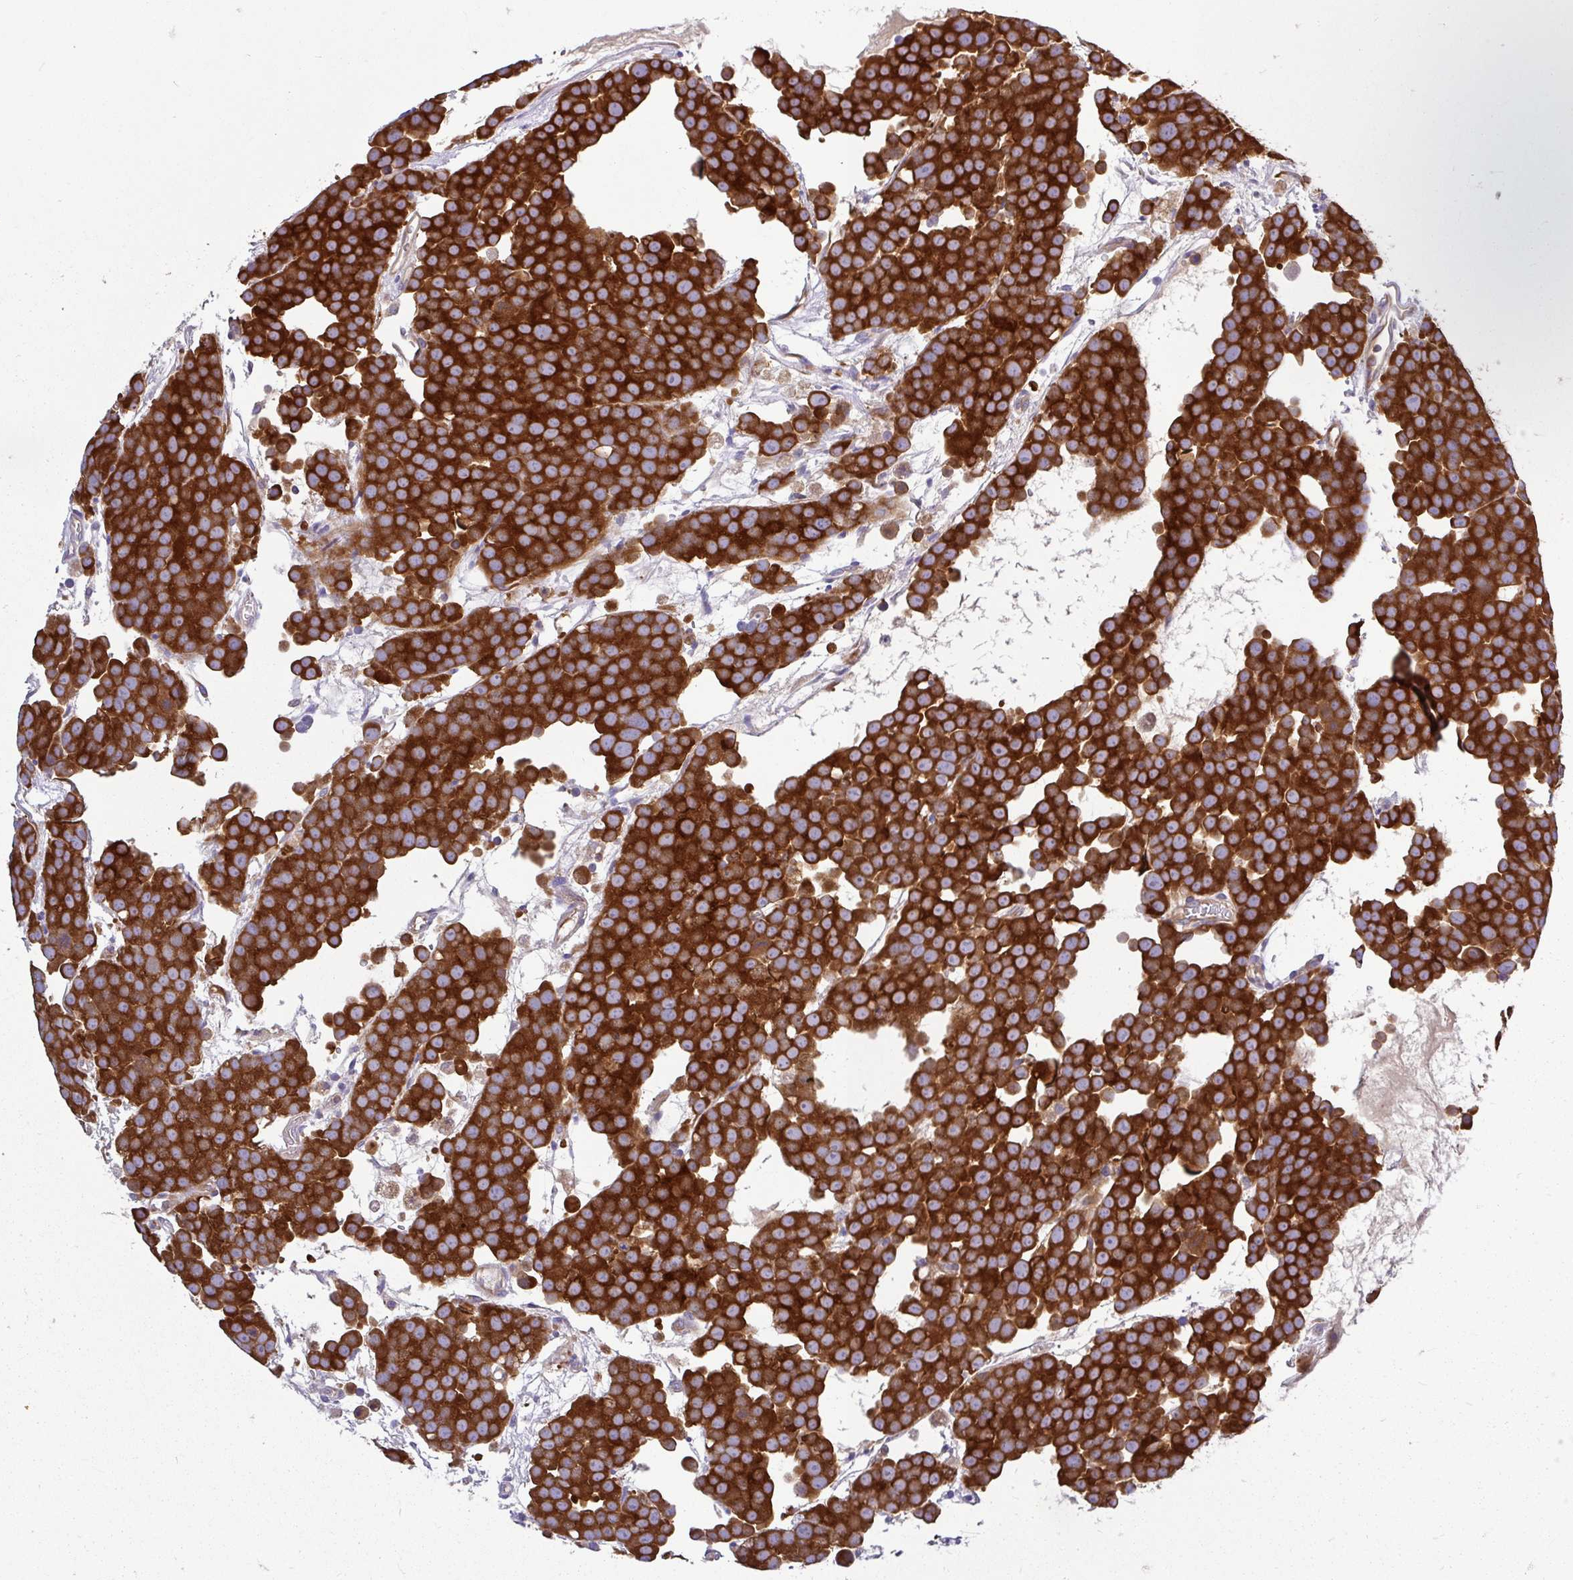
{"staining": {"intensity": "strong", "quantity": ">75%", "location": "cytoplasmic/membranous"}, "tissue": "testis cancer", "cell_type": "Tumor cells", "image_type": "cancer", "snomed": [{"axis": "morphology", "description": "Seminoma, NOS"}, {"axis": "topography", "description": "Testis"}], "caption": "Strong cytoplasmic/membranous positivity is present in about >75% of tumor cells in seminoma (testis). (DAB IHC, brown staining for protein, blue staining for nuclei).", "gene": "LARS1", "patient": {"sex": "male", "age": 71}}